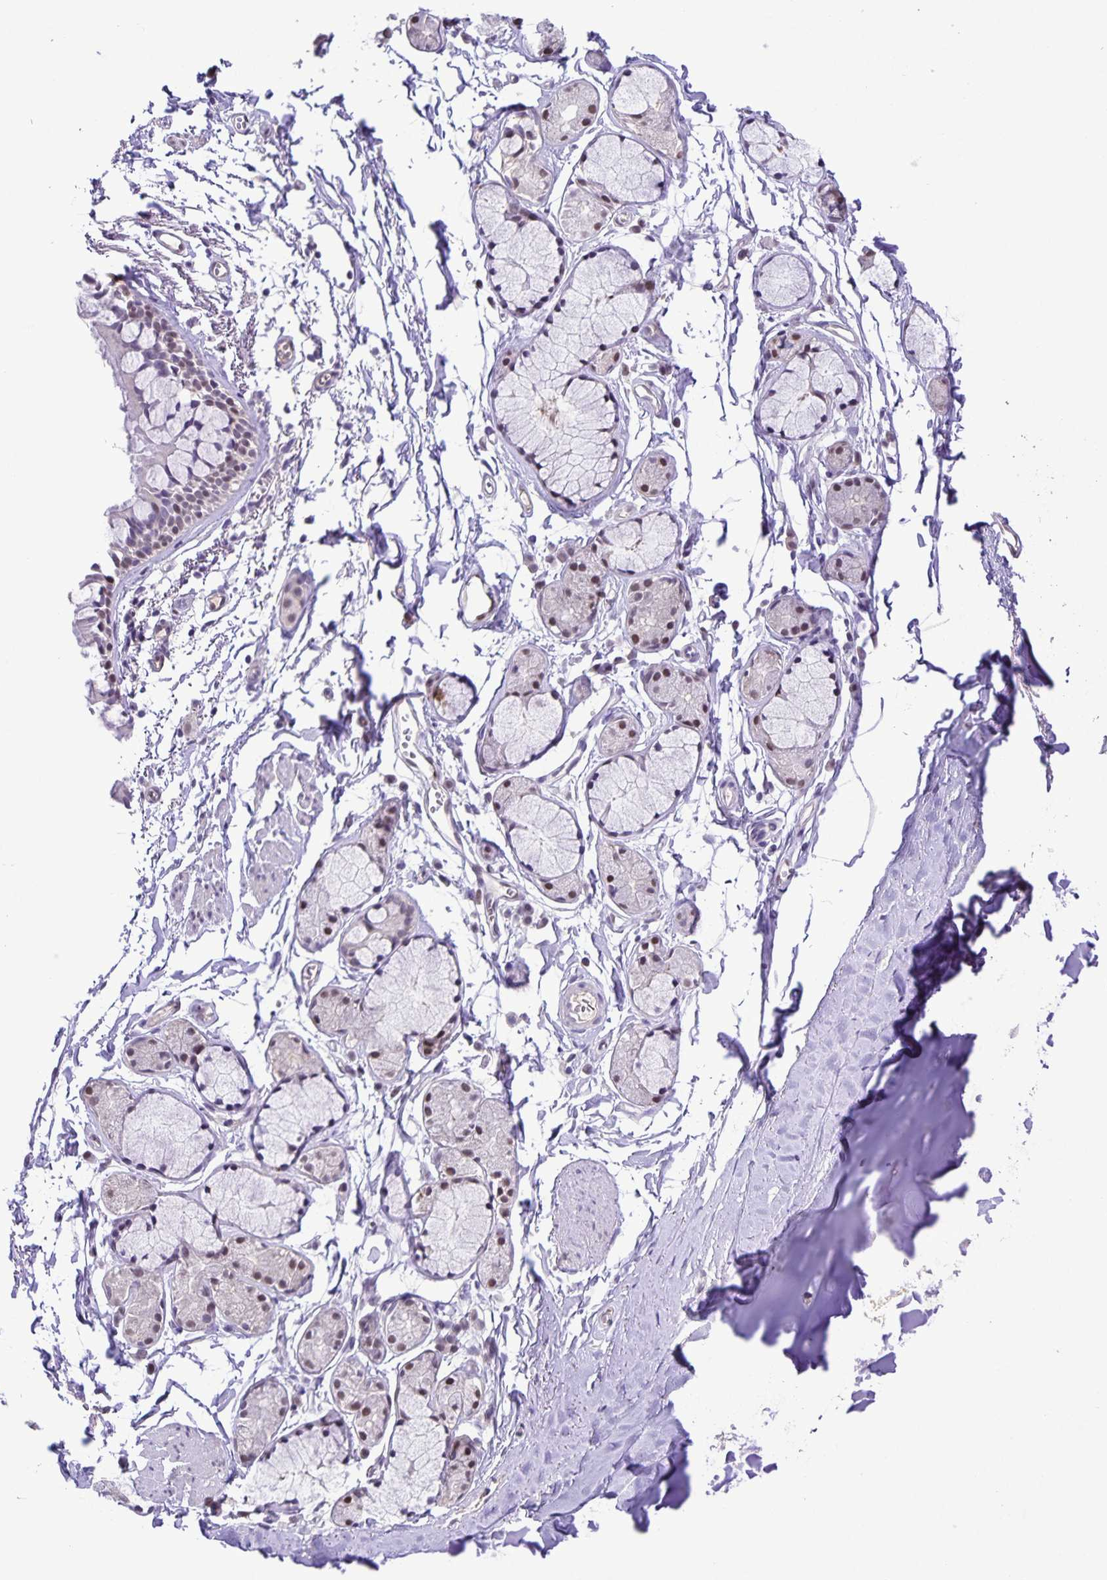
{"staining": {"intensity": "negative", "quantity": "none", "location": "none"}, "tissue": "adipose tissue", "cell_type": "Adipocytes", "image_type": "normal", "snomed": [{"axis": "morphology", "description": "Normal tissue, NOS"}, {"axis": "topography", "description": "Cartilage tissue"}, {"axis": "topography", "description": "Bronchus"}, {"axis": "topography", "description": "Peripheral nerve tissue"}], "caption": "Immunohistochemistry image of benign adipose tissue: human adipose tissue stained with DAB demonstrates no significant protein expression in adipocytes. (DAB (3,3'-diaminobenzidine) immunohistochemistry visualized using brightfield microscopy, high magnification).", "gene": "ONECUT2", "patient": {"sex": "female", "age": 59}}